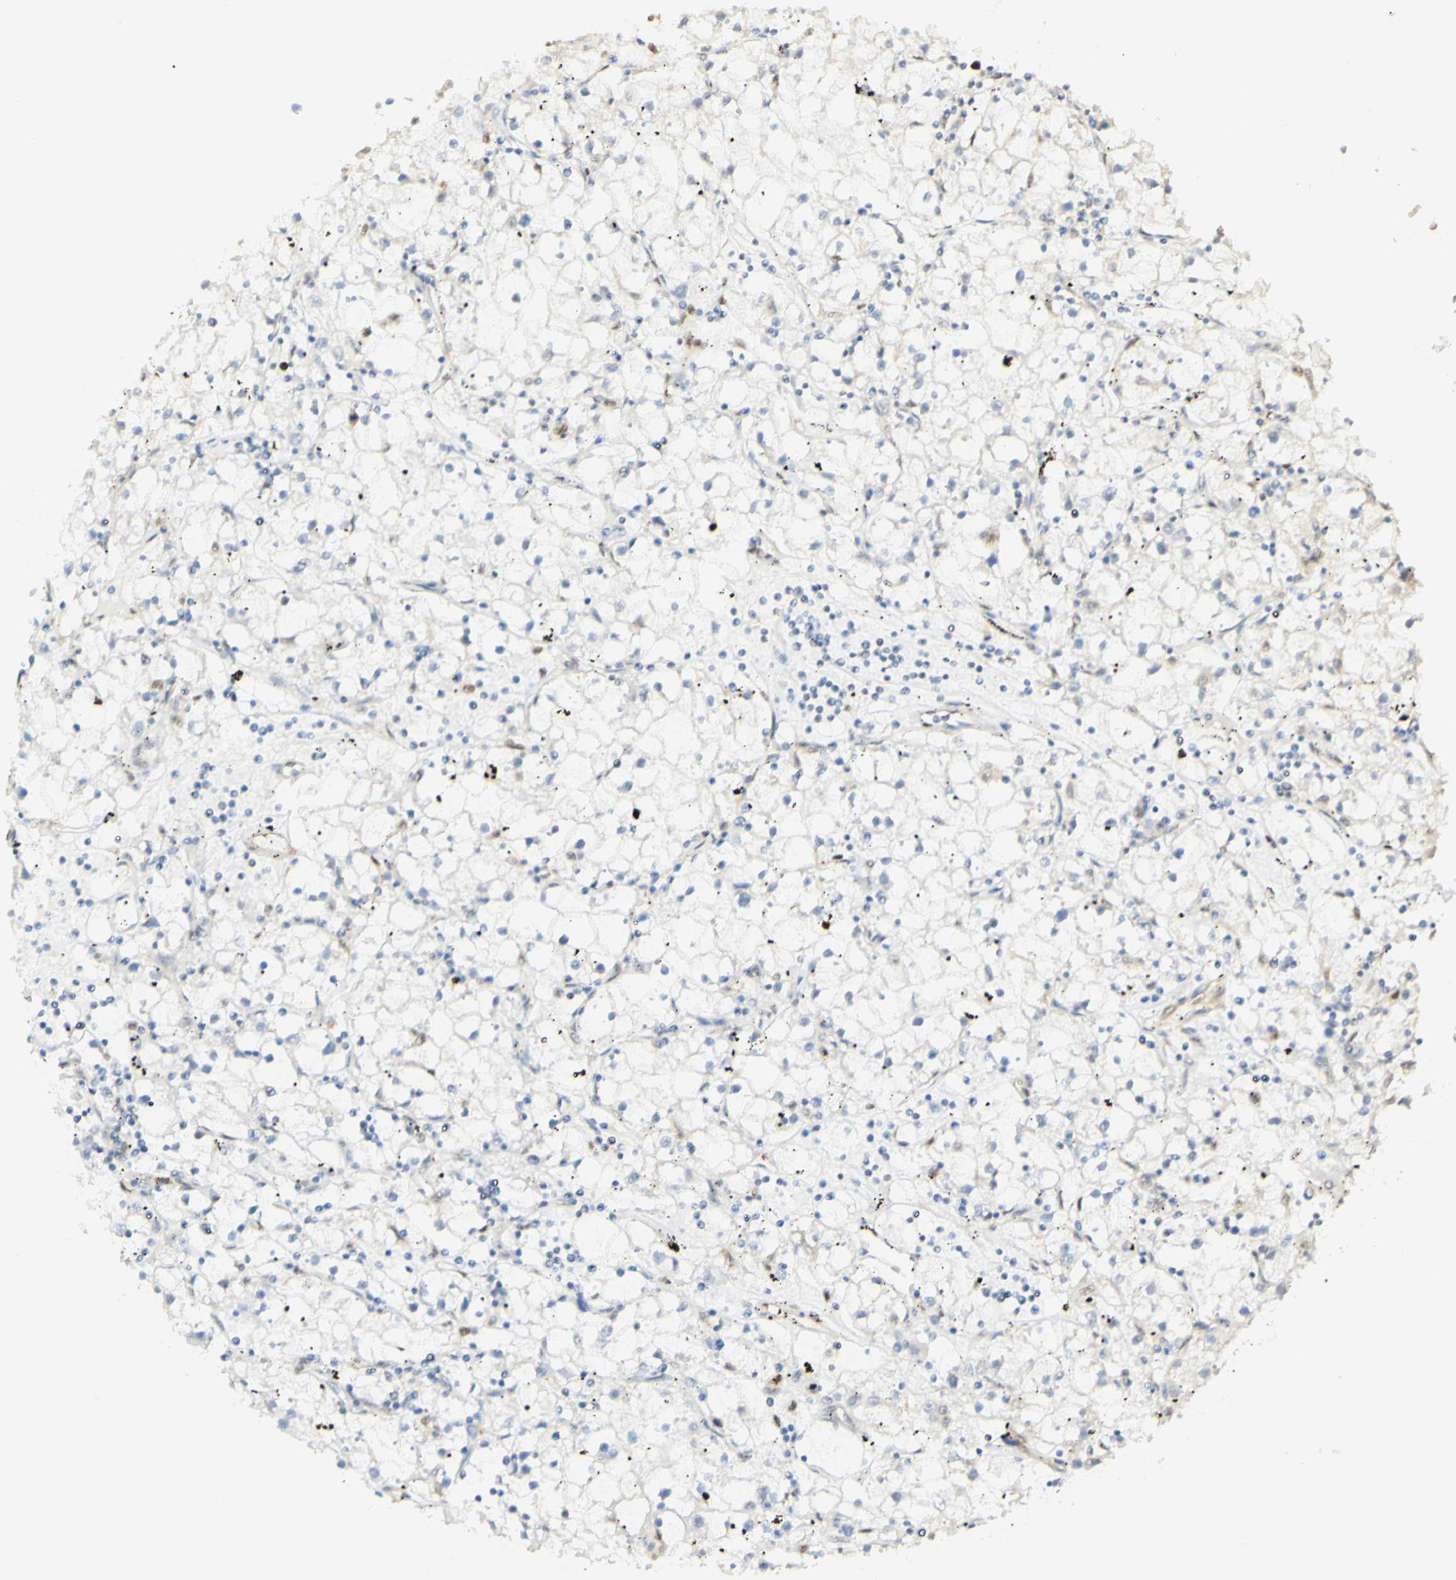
{"staining": {"intensity": "negative", "quantity": "none", "location": "none"}, "tissue": "renal cancer", "cell_type": "Tumor cells", "image_type": "cancer", "snomed": [{"axis": "morphology", "description": "Adenocarcinoma, NOS"}, {"axis": "topography", "description": "Kidney"}], "caption": "This micrograph is of adenocarcinoma (renal) stained with immunohistochemistry (IHC) to label a protein in brown with the nuclei are counter-stained blue. There is no positivity in tumor cells.", "gene": "MAP3K4", "patient": {"sex": "male", "age": 56}}